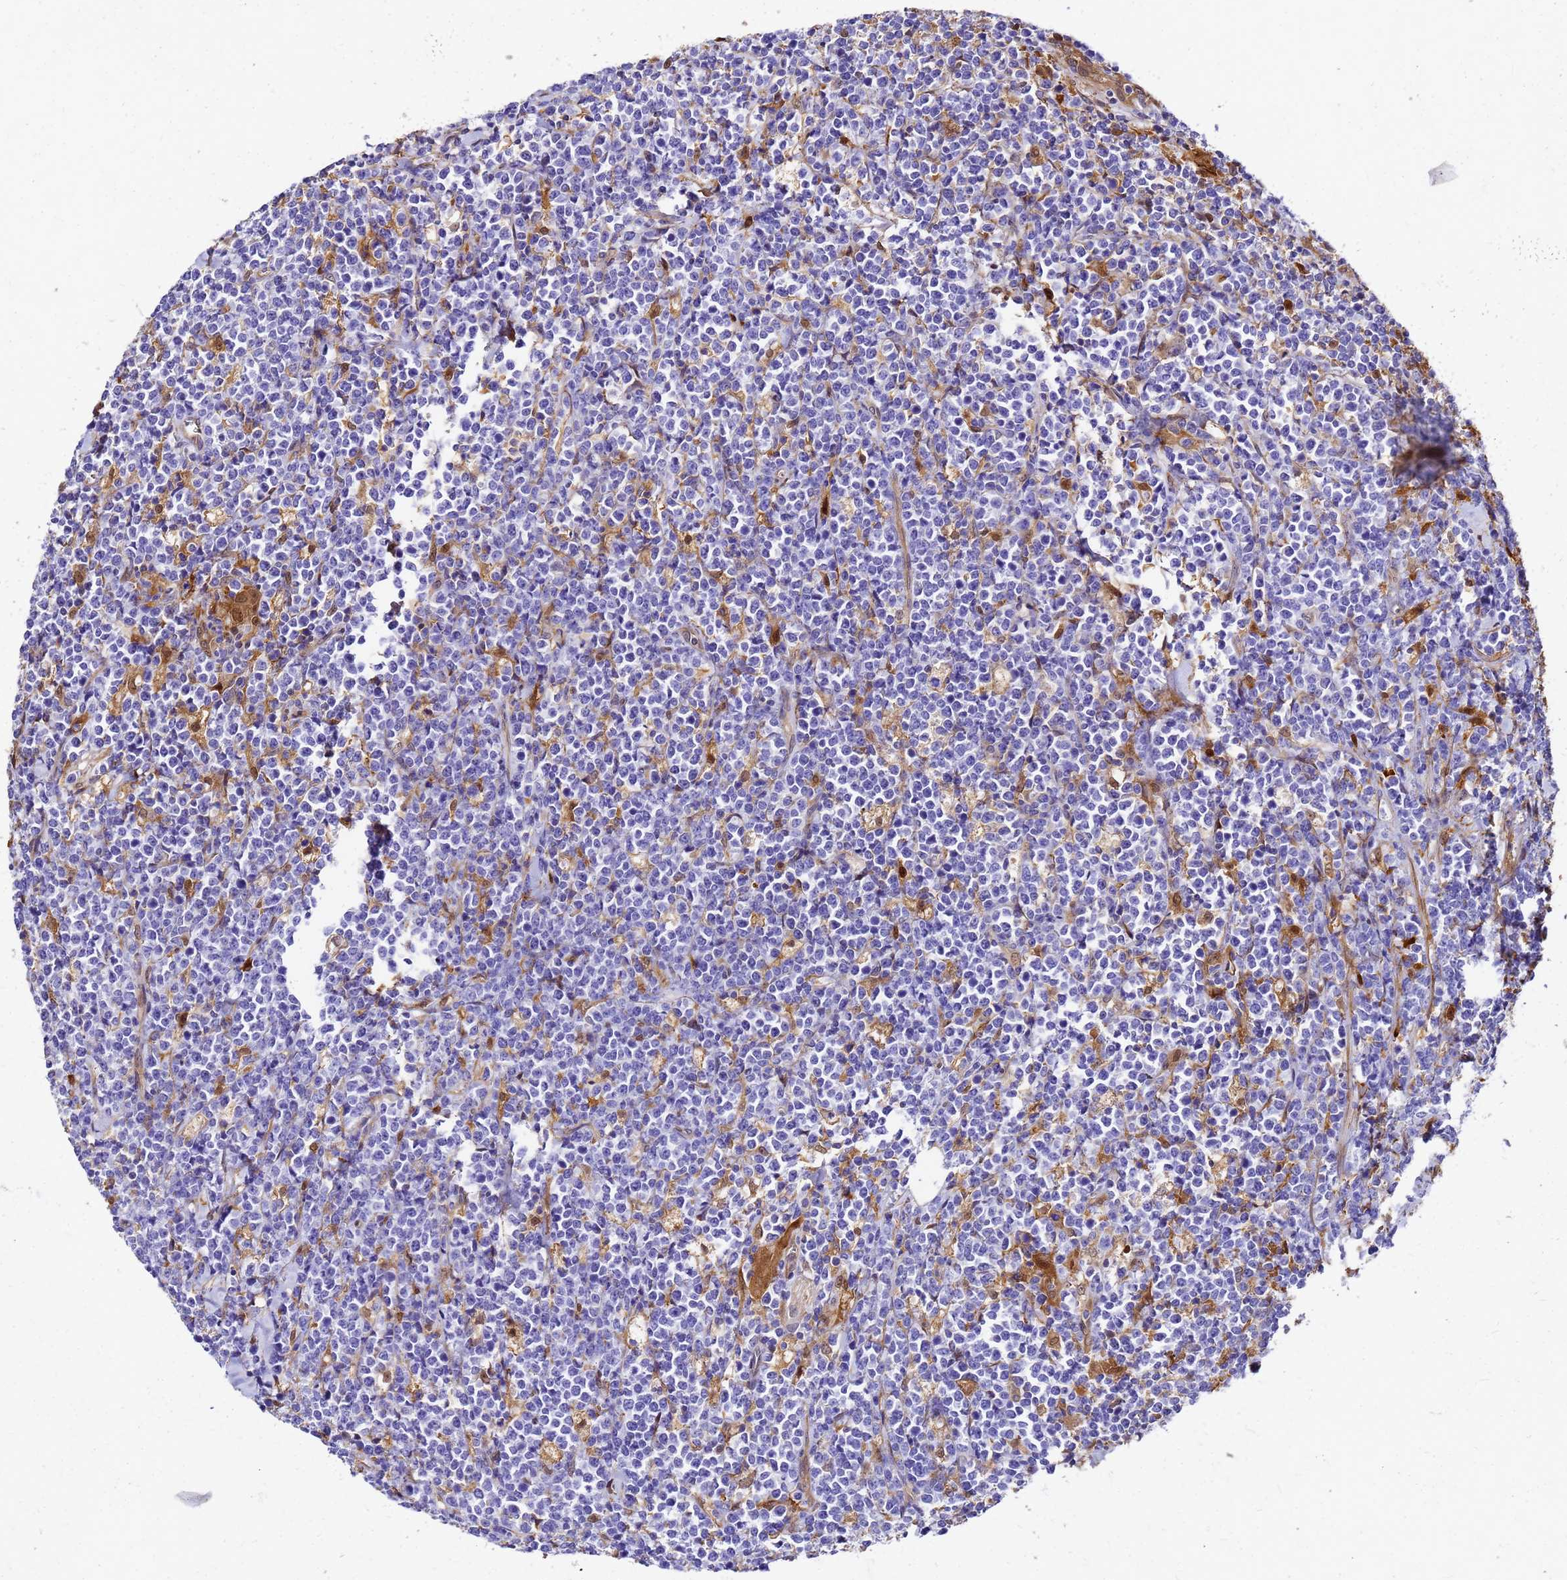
{"staining": {"intensity": "moderate", "quantity": "<25%", "location": "cytoplasmic/membranous,nuclear"}, "tissue": "lymphoma", "cell_type": "Tumor cells", "image_type": "cancer", "snomed": [{"axis": "morphology", "description": "Malignant lymphoma, non-Hodgkin's type, High grade"}, {"axis": "topography", "description": "Small intestine"}], "caption": "Immunohistochemical staining of human malignant lymphoma, non-Hodgkin's type (high-grade) reveals moderate cytoplasmic/membranous and nuclear protein staining in approximately <25% of tumor cells. Immunohistochemistry stains the protein of interest in brown and the nuclei are stained blue.", "gene": "S100A11", "patient": {"sex": "male", "age": 8}}